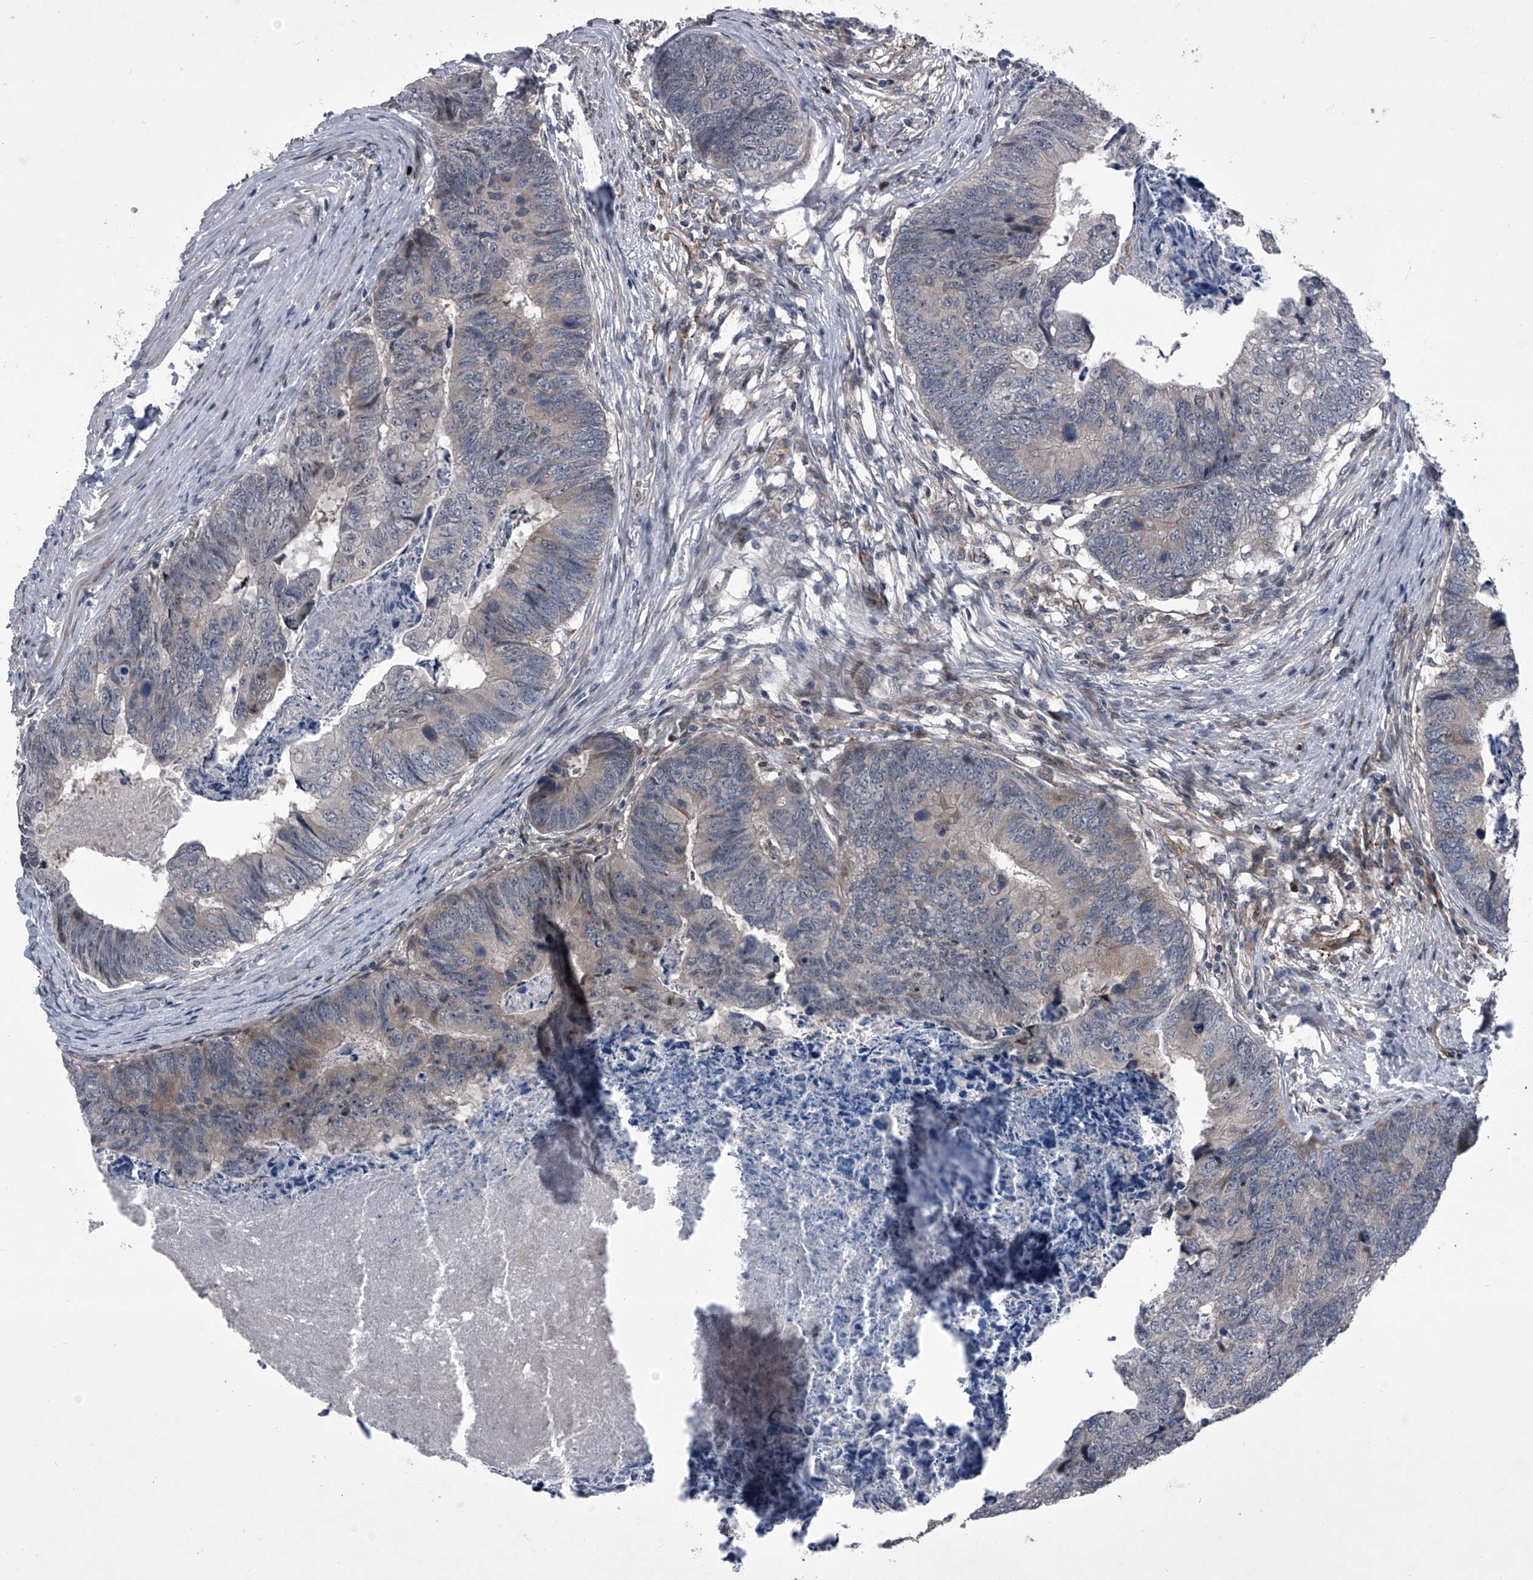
{"staining": {"intensity": "negative", "quantity": "none", "location": "none"}, "tissue": "colorectal cancer", "cell_type": "Tumor cells", "image_type": "cancer", "snomed": [{"axis": "morphology", "description": "Adenocarcinoma, NOS"}, {"axis": "topography", "description": "Colon"}], "caption": "Adenocarcinoma (colorectal) was stained to show a protein in brown. There is no significant staining in tumor cells.", "gene": "ELK4", "patient": {"sex": "female", "age": 67}}